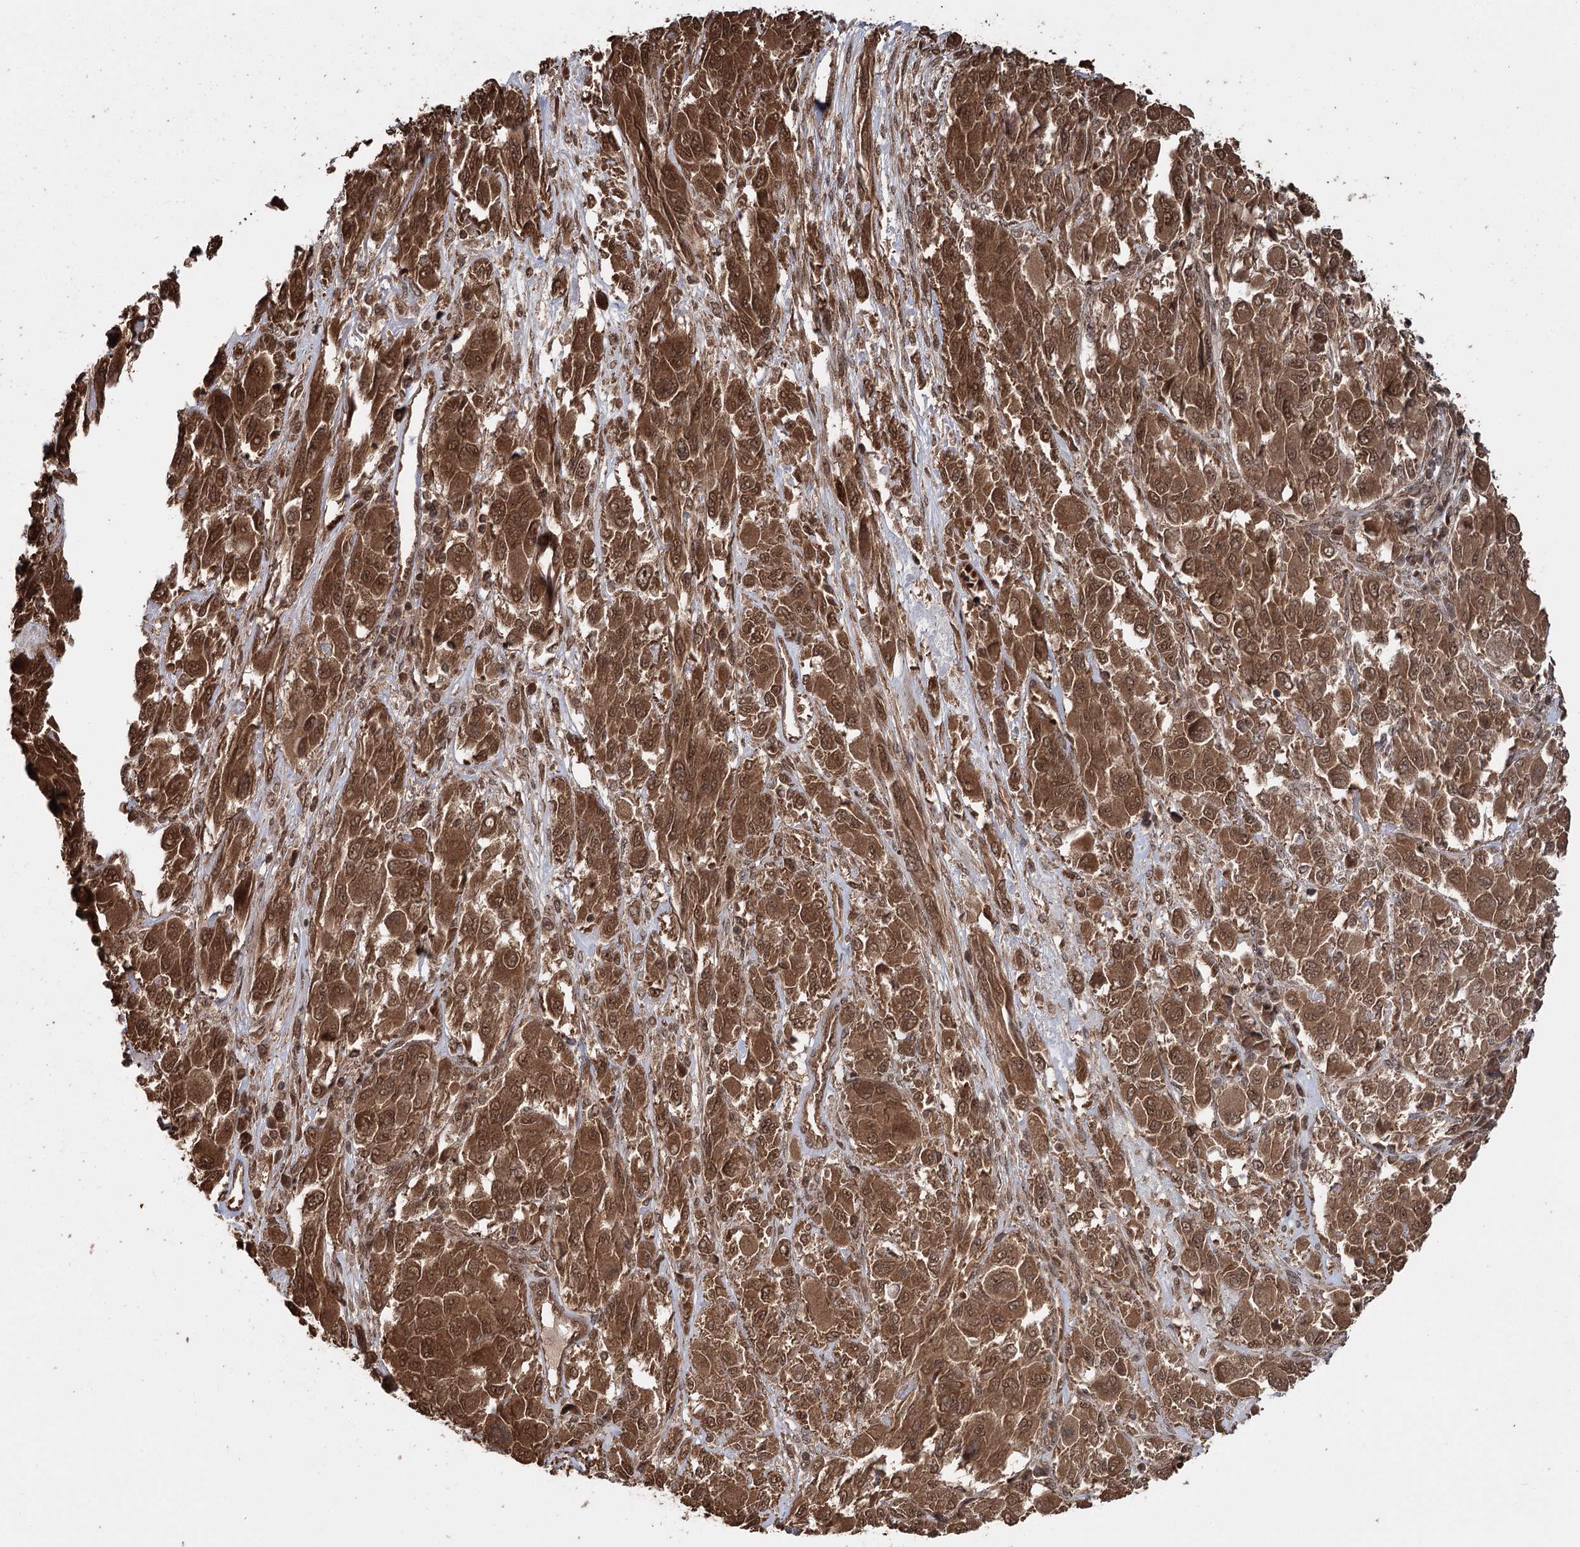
{"staining": {"intensity": "moderate", "quantity": ">75%", "location": "cytoplasmic/membranous,nuclear"}, "tissue": "melanoma", "cell_type": "Tumor cells", "image_type": "cancer", "snomed": [{"axis": "morphology", "description": "Malignant melanoma, NOS"}, {"axis": "topography", "description": "Skin"}], "caption": "IHC staining of melanoma, which exhibits medium levels of moderate cytoplasmic/membranous and nuclear positivity in approximately >75% of tumor cells indicating moderate cytoplasmic/membranous and nuclear protein positivity. The staining was performed using DAB (brown) for protein detection and nuclei were counterstained in hematoxylin (blue).", "gene": "N6AMT1", "patient": {"sex": "female", "age": 91}}